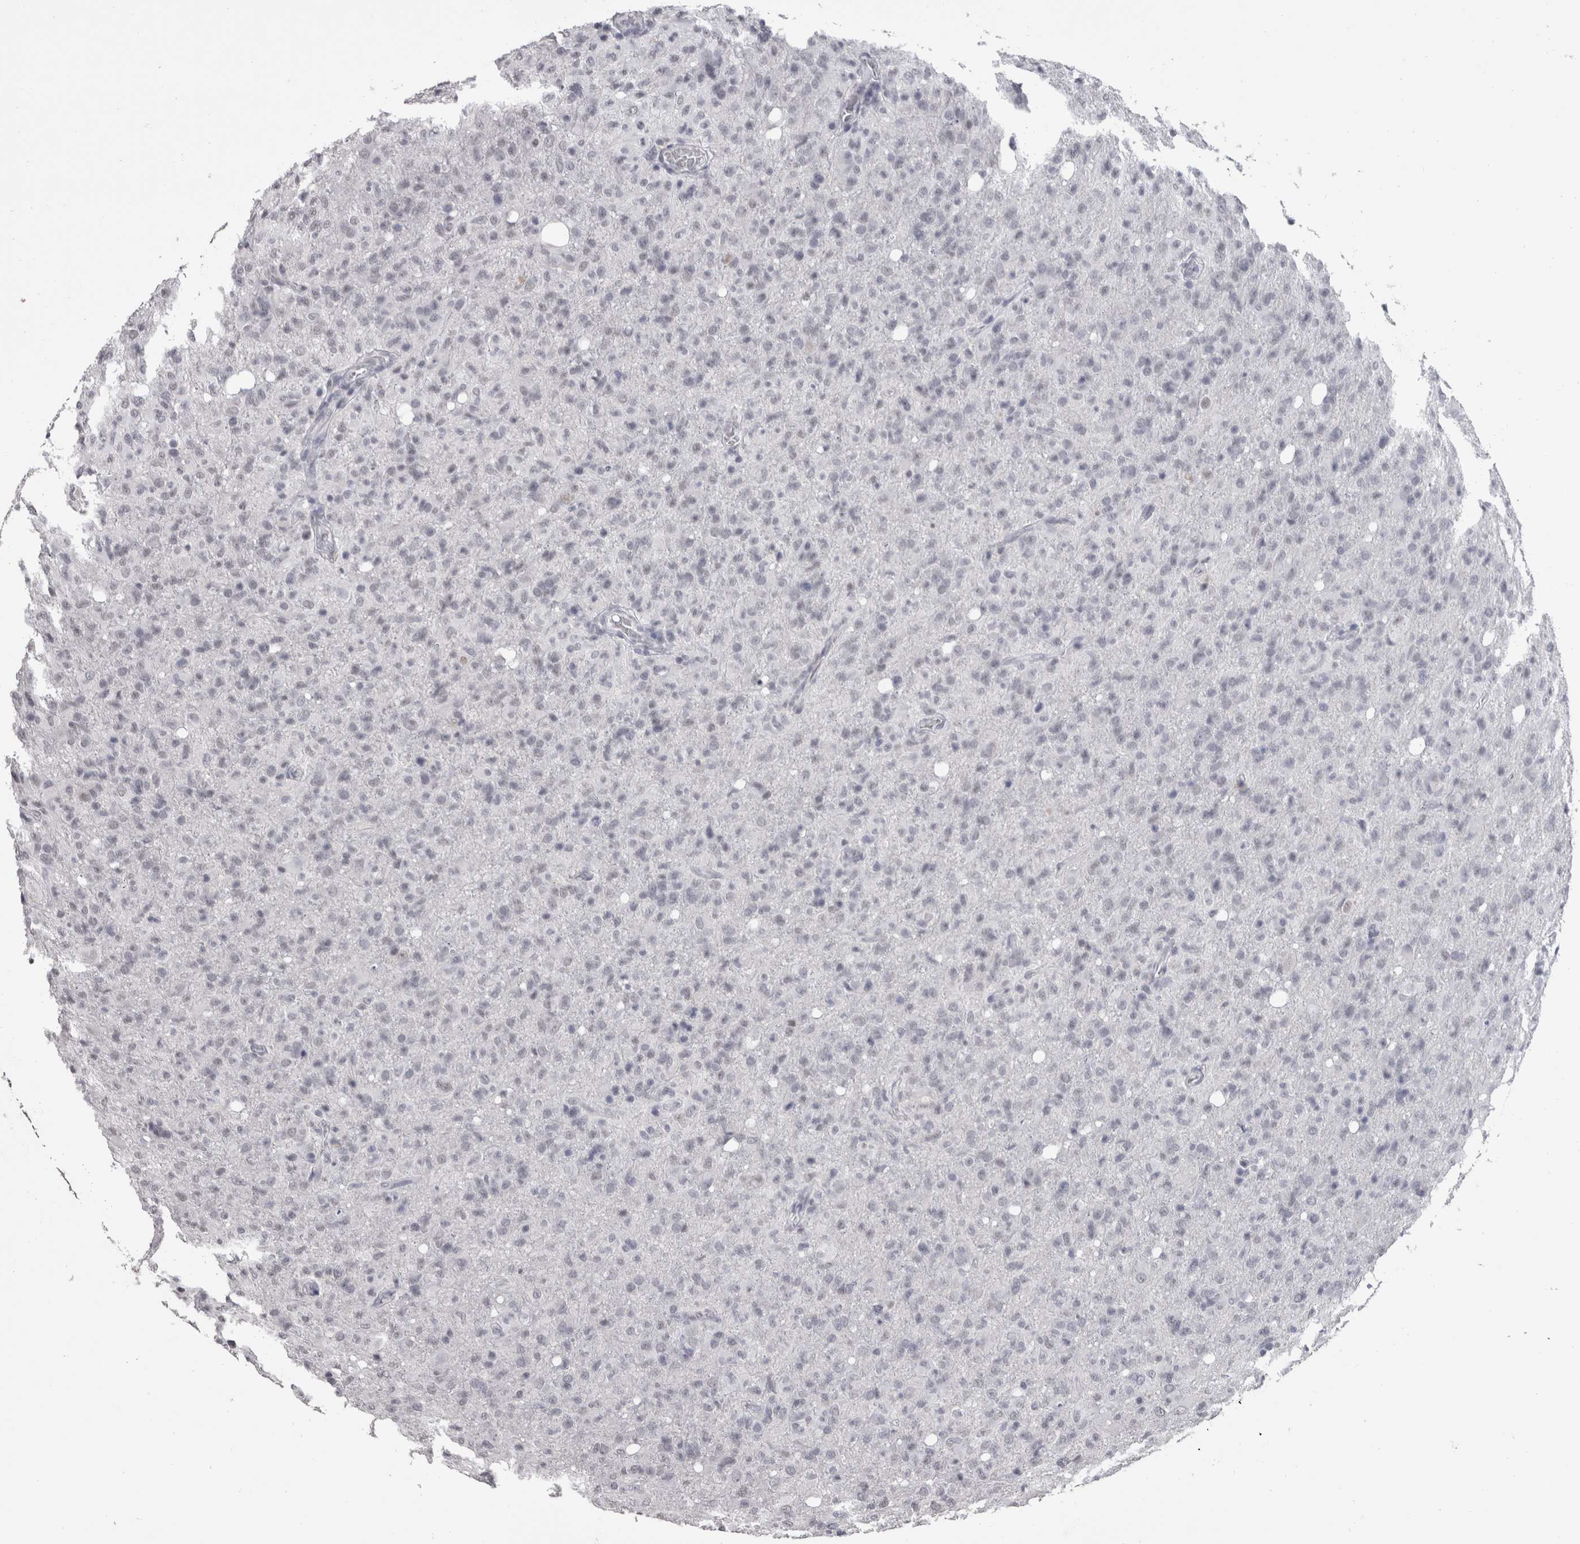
{"staining": {"intensity": "negative", "quantity": "none", "location": "none"}, "tissue": "glioma", "cell_type": "Tumor cells", "image_type": "cancer", "snomed": [{"axis": "morphology", "description": "Glioma, malignant, High grade"}, {"axis": "topography", "description": "Brain"}], "caption": "Immunohistochemistry of glioma displays no expression in tumor cells.", "gene": "DDX17", "patient": {"sex": "female", "age": 57}}